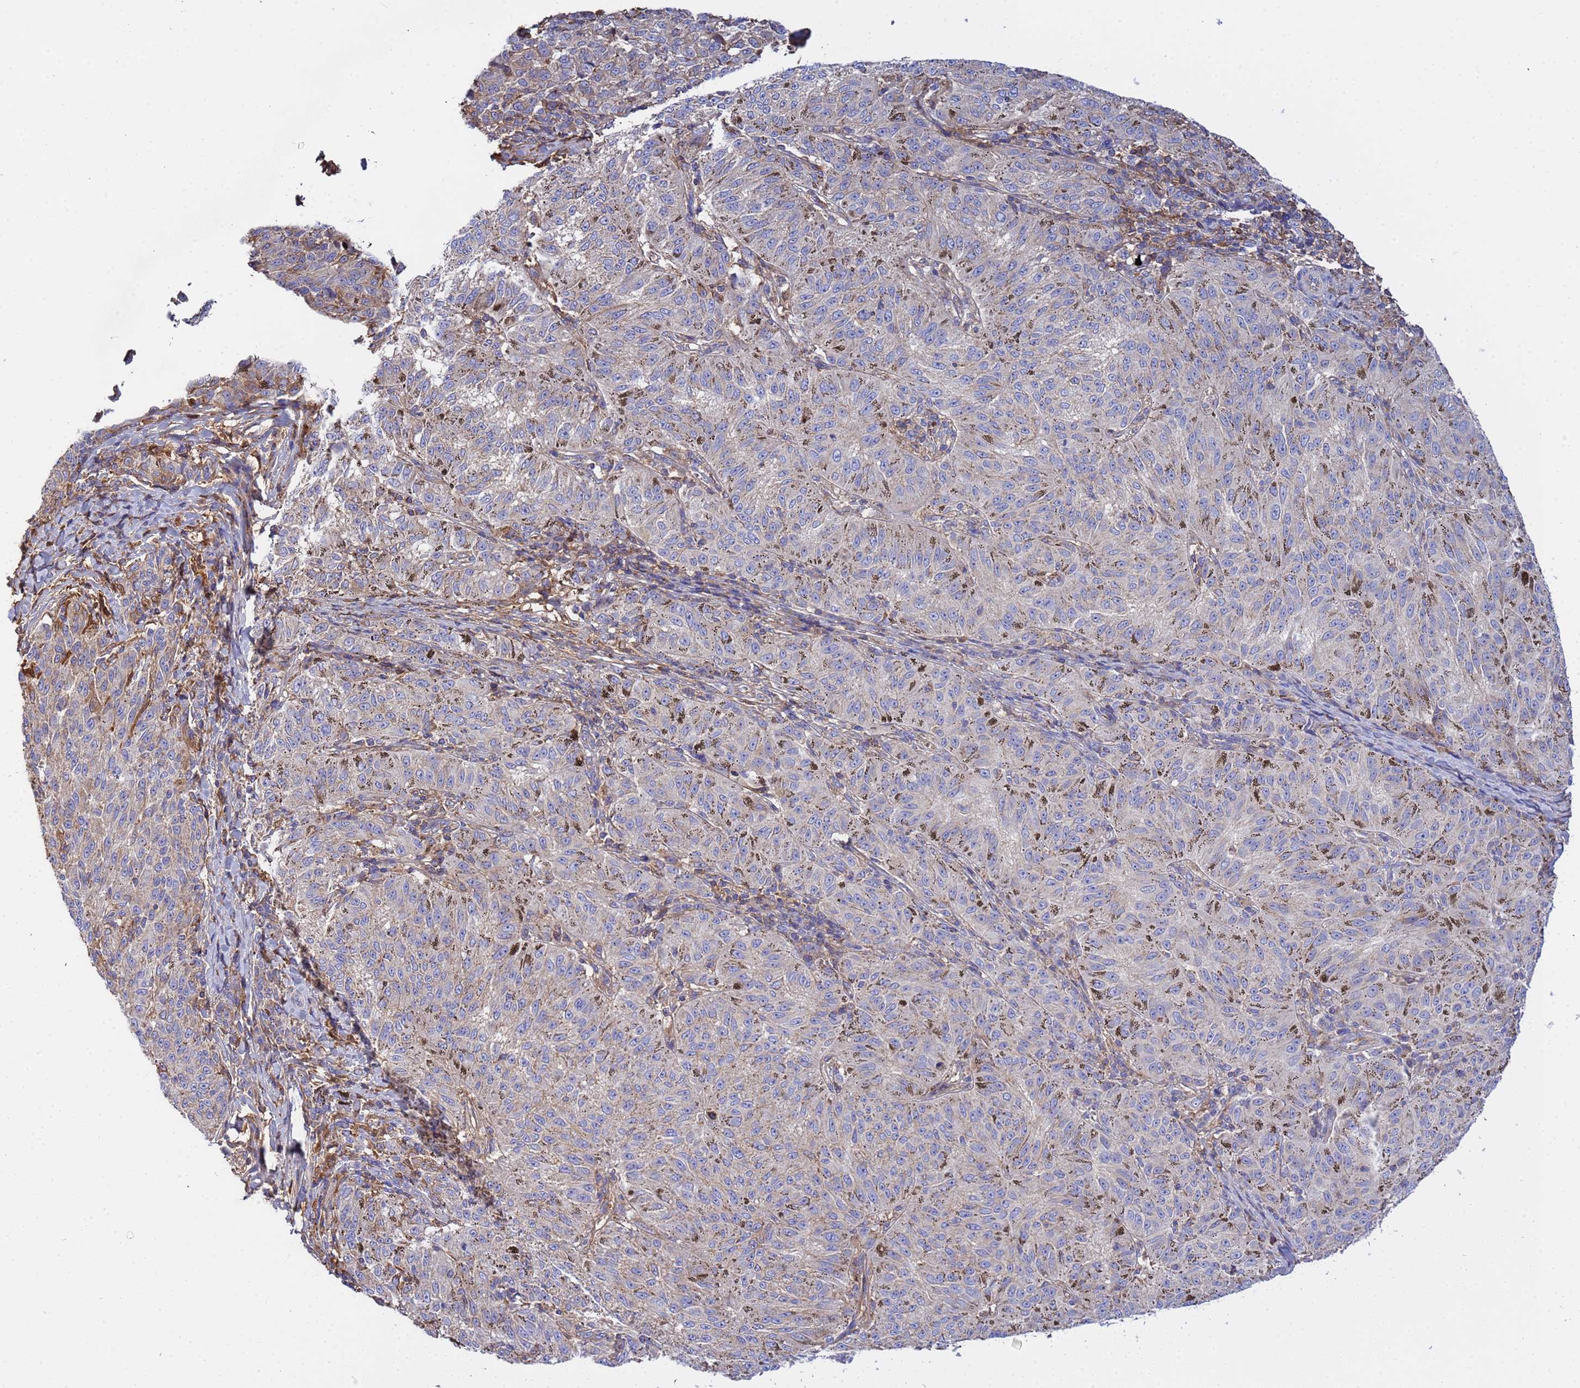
{"staining": {"intensity": "negative", "quantity": "none", "location": "none"}, "tissue": "melanoma", "cell_type": "Tumor cells", "image_type": "cancer", "snomed": [{"axis": "morphology", "description": "Malignant melanoma, NOS"}, {"axis": "topography", "description": "Skin"}], "caption": "Immunohistochemical staining of malignant melanoma shows no significant expression in tumor cells. (DAB (3,3'-diaminobenzidine) immunohistochemistry (IHC), high magnification).", "gene": "GLUD1", "patient": {"sex": "female", "age": 72}}